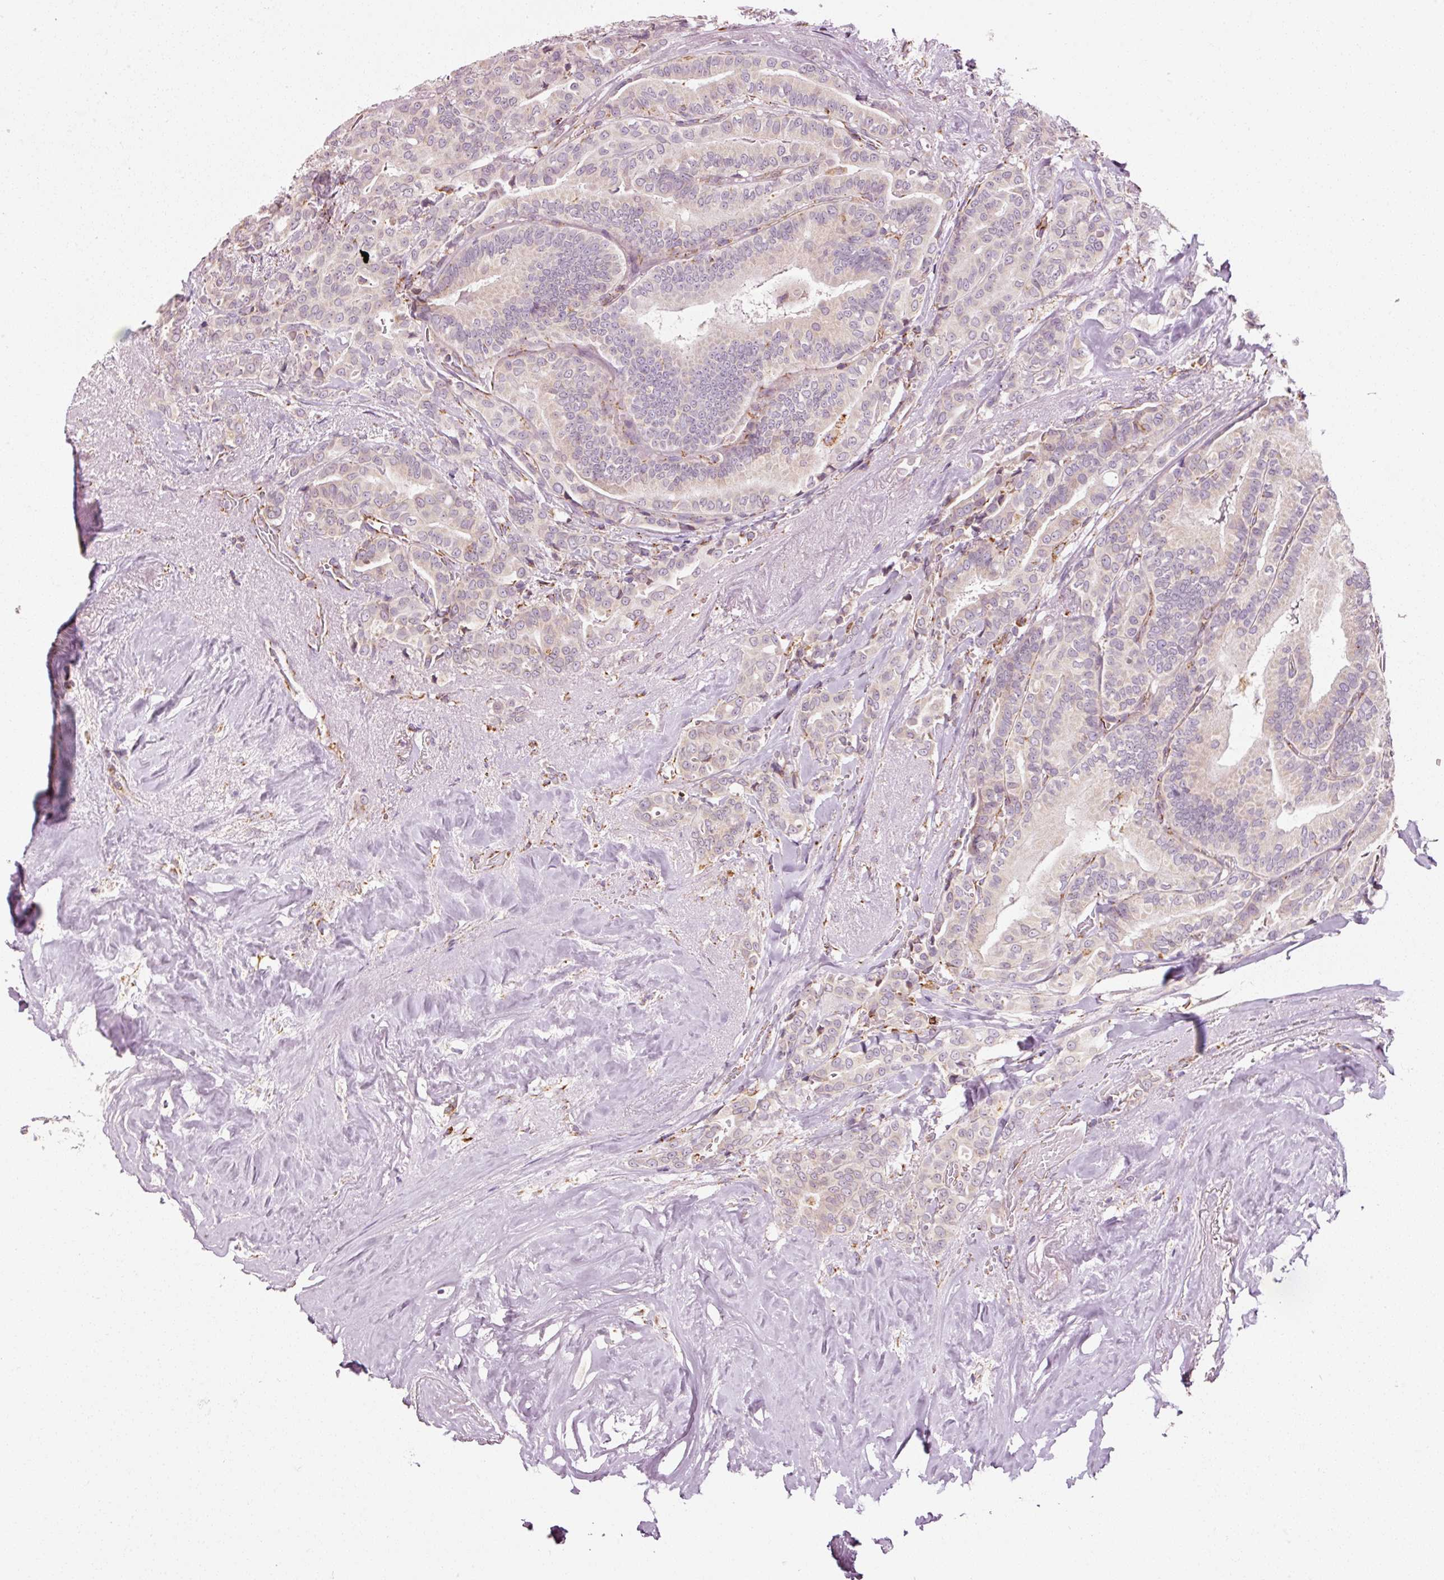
{"staining": {"intensity": "negative", "quantity": "none", "location": "none"}, "tissue": "thyroid cancer", "cell_type": "Tumor cells", "image_type": "cancer", "snomed": [{"axis": "morphology", "description": "Papillary adenocarcinoma, NOS"}, {"axis": "topography", "description": "Thyroid gland"}], "caption": "The histopathology image reveals no significant staining in tumor cells of papillary adenocarcinoma (thyroid).", "gene": "NDUFB4", "patient": {"sex": "male", "age": 61}}